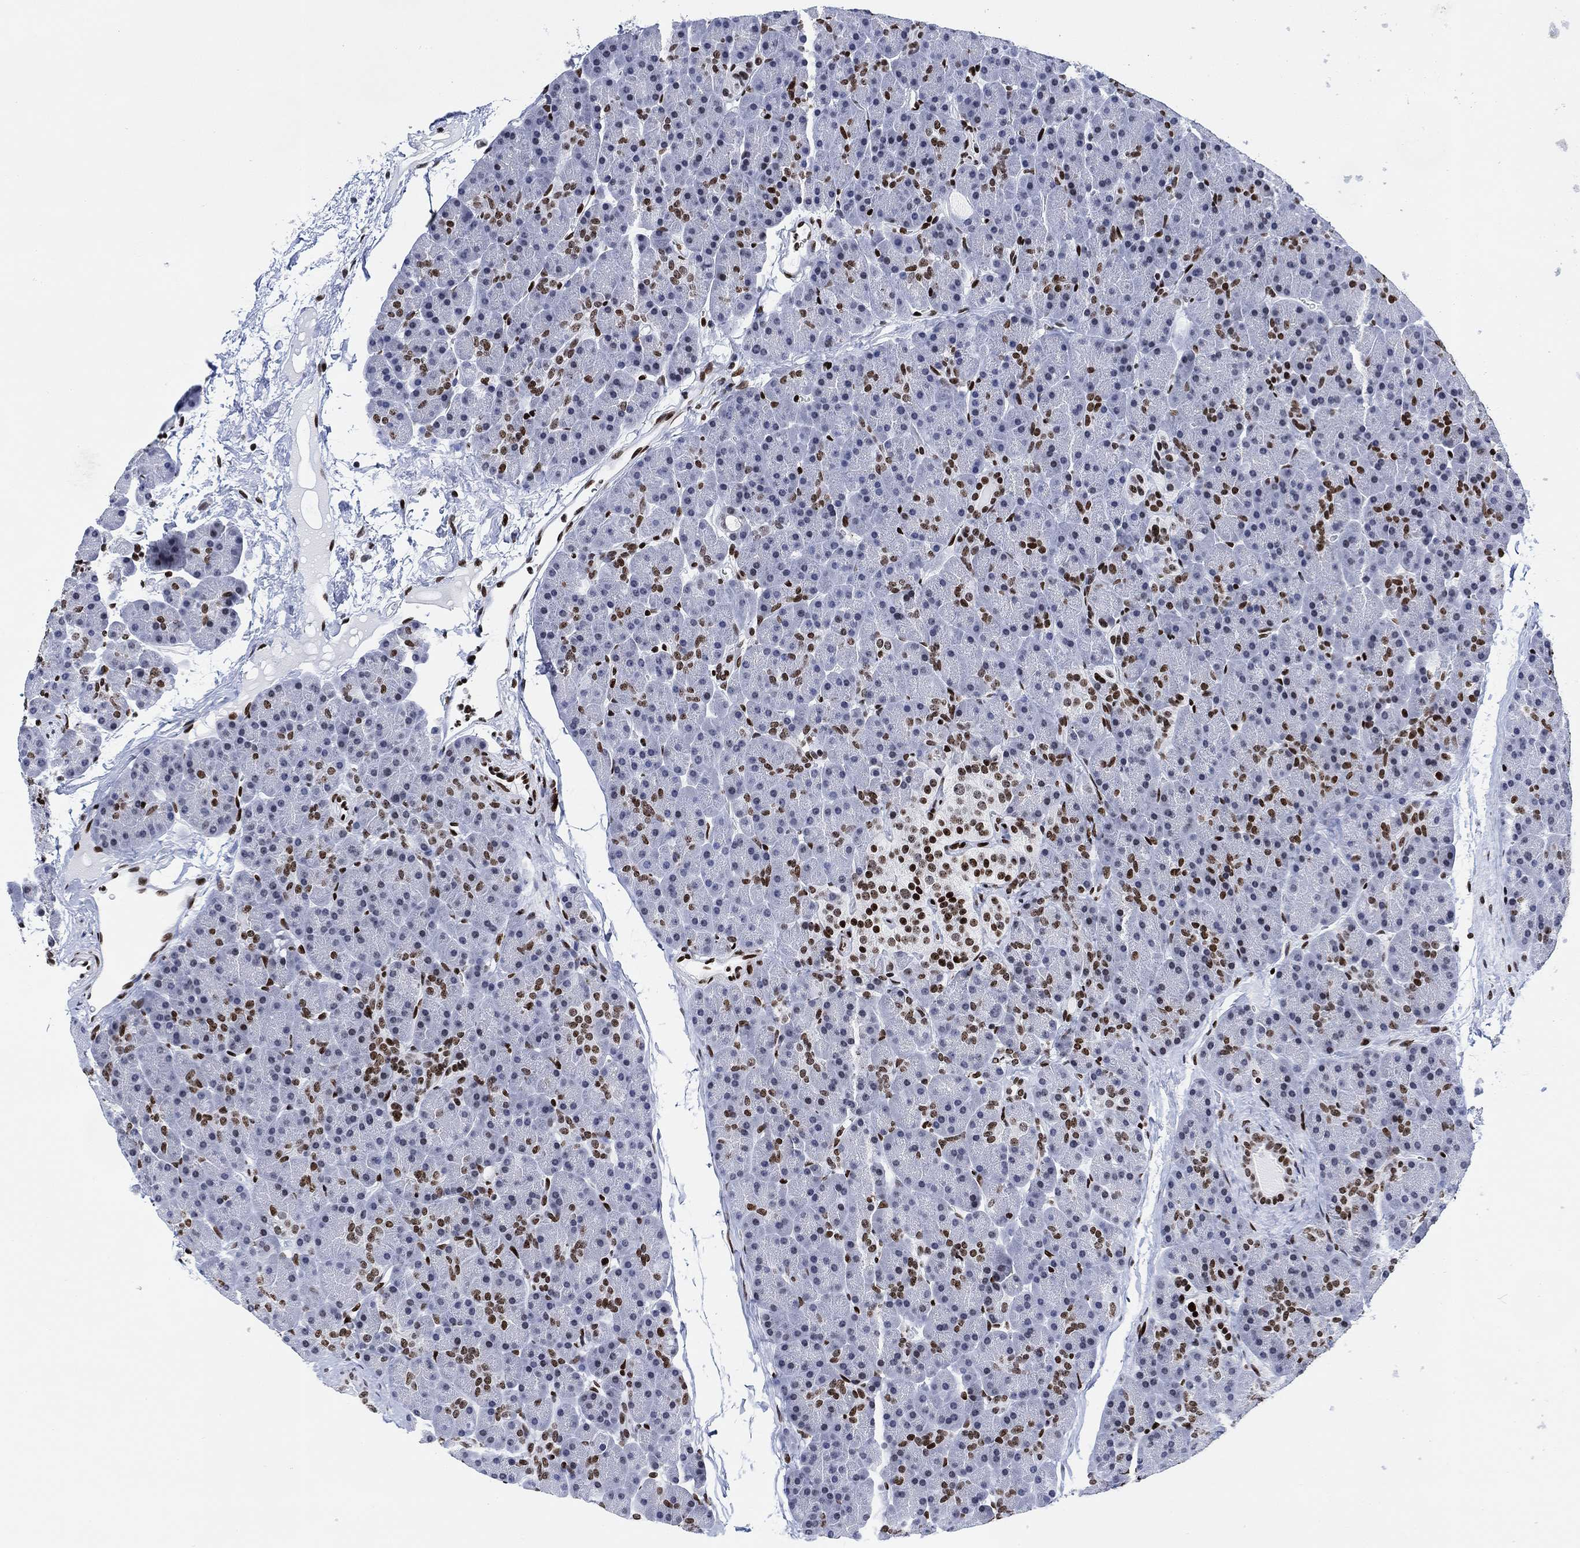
{"staining": {"intensity": "strong", "quantity": "<25%", "location": "nuclear"}, "tissue": "pancreas", "cell_type": "Exocrine glandular cells", "image_type": "normal", "snomed": [{"axis": "morphology", "description": "Normal tissue, NOS"}, {"axis": "topography", "description": "Pancreas"}], "caption": "The histopathology image reveals staining of unremarkable pancreas, revealing strong nuclear protein positivity (brown color) within exocrine glandular cells. (Brightfield microscopy of DAB IHC at high magnification).", "gene": "H1", "patient": {"sex": "female", "age": 44}}